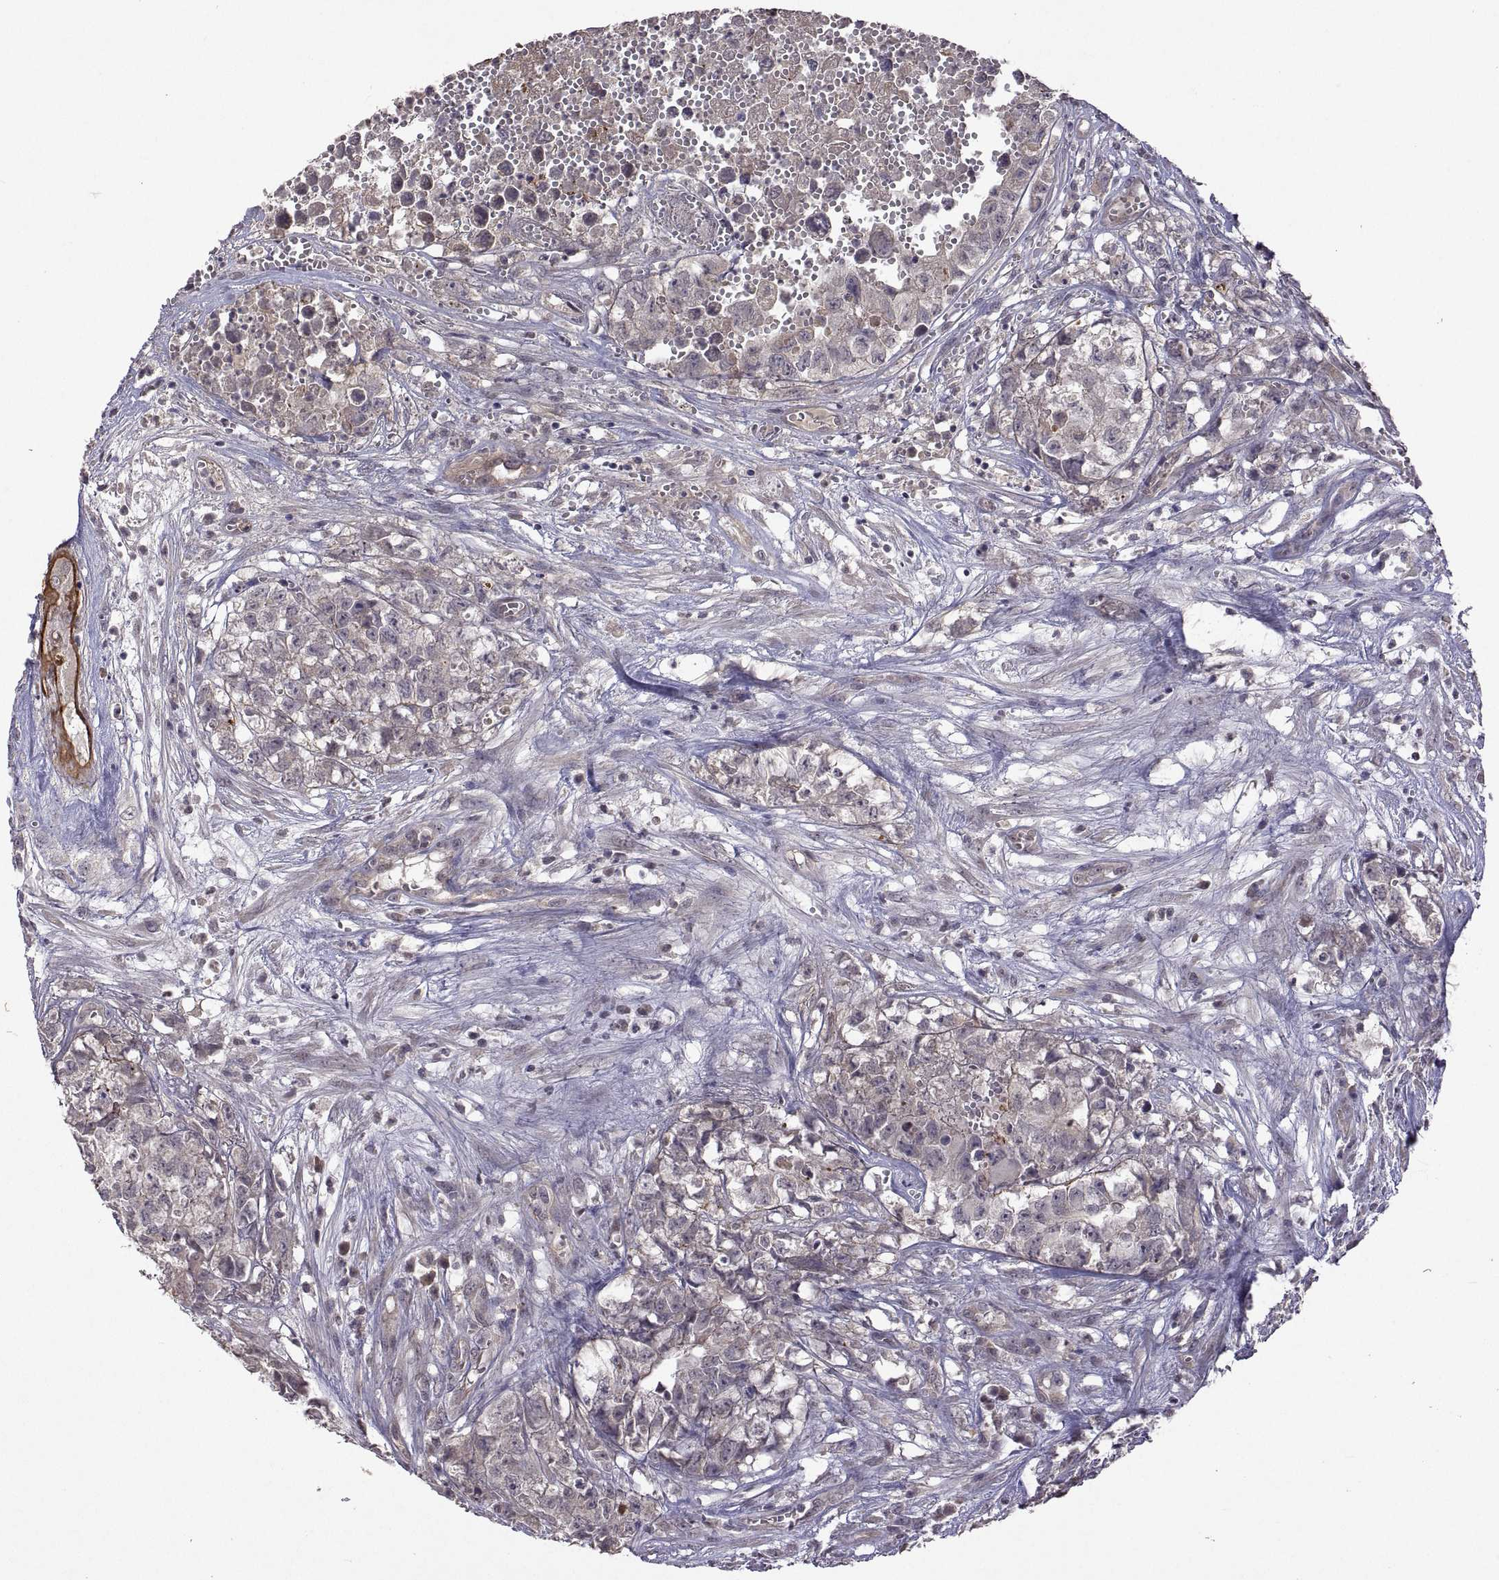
{"staining": {"intensity": "negative", "quantity": "none", "location": "none"}, "tissue": "testis cancer", "cell_type": "Tumor cells", "image_type": "cancer", "snomed": [{"axis": "morphology", "description": "Seminoma, NOS"}, {"axis": "morphology", "description": "Carcinoma, Embryonal, NOS"}, {"axis": "topography", "description": "Testis"}], "caption": "Histopathology image shows no protein expression in tumor cells of testis cancer tissue.", "gene": "LAMA1", "patient": {"sex": "male", "age": 22}}